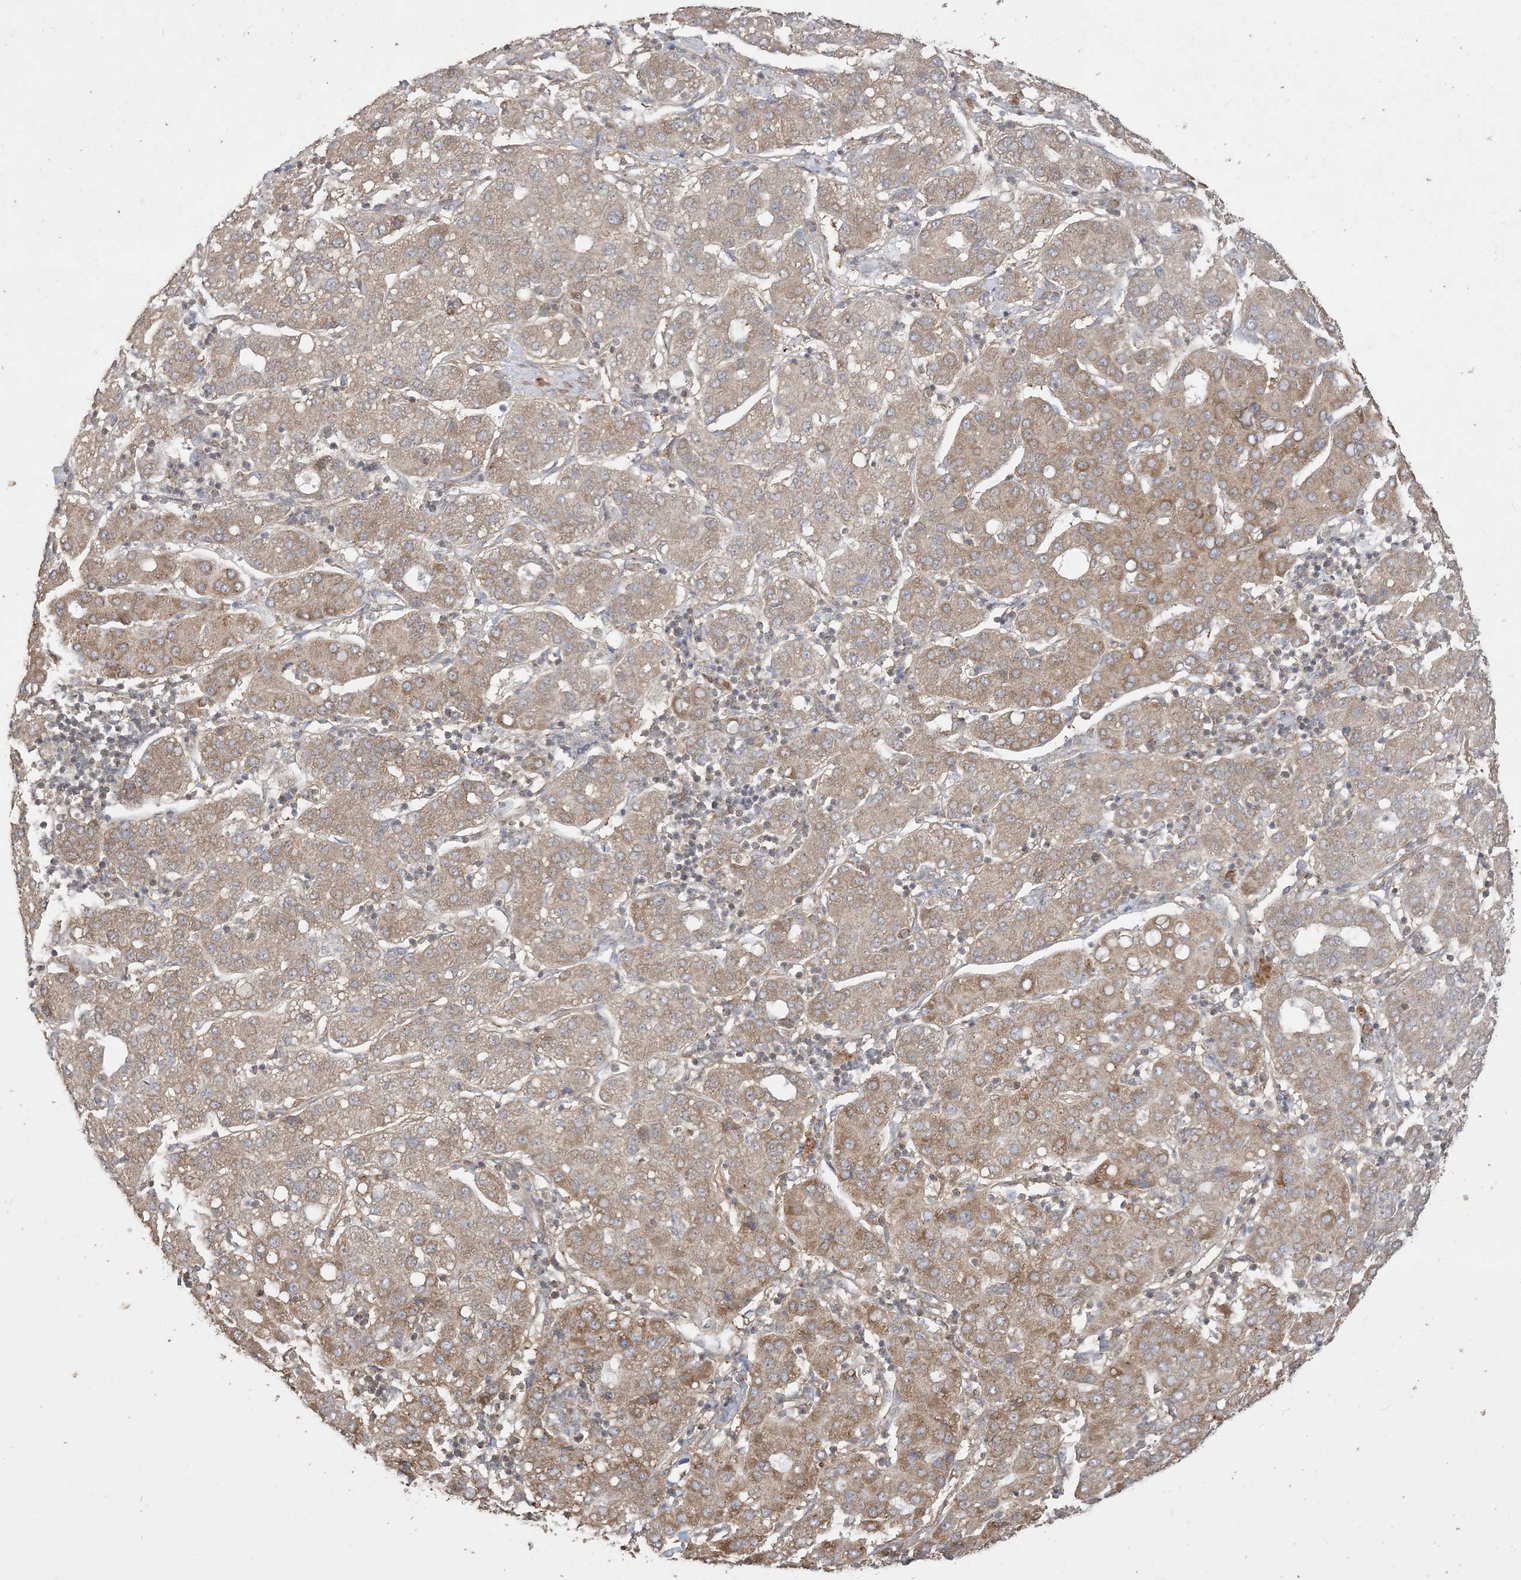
{"staining": {"intensity": "moderate", "quantity": ">75%", "location": "cytoplasmic/membranous"}, "tissue": "liver cancer", "cell_type": "Tumor cells", "image_type": "cancer", "snomed": [{"axis": "morphology", "description": "Carcinoma, Hepatocellular, NOS"}, {"axis": "topography", "description": "Liver"}], "caption": "Liver hepatocellular carcinoma tissue exhibits moderate cytoplasmic/membranous expression in about >75% of tumor cells, visualized by immunohistochemistry.", "gene": "SIRT3", "patient": {"sex": "male", "age": 65}}